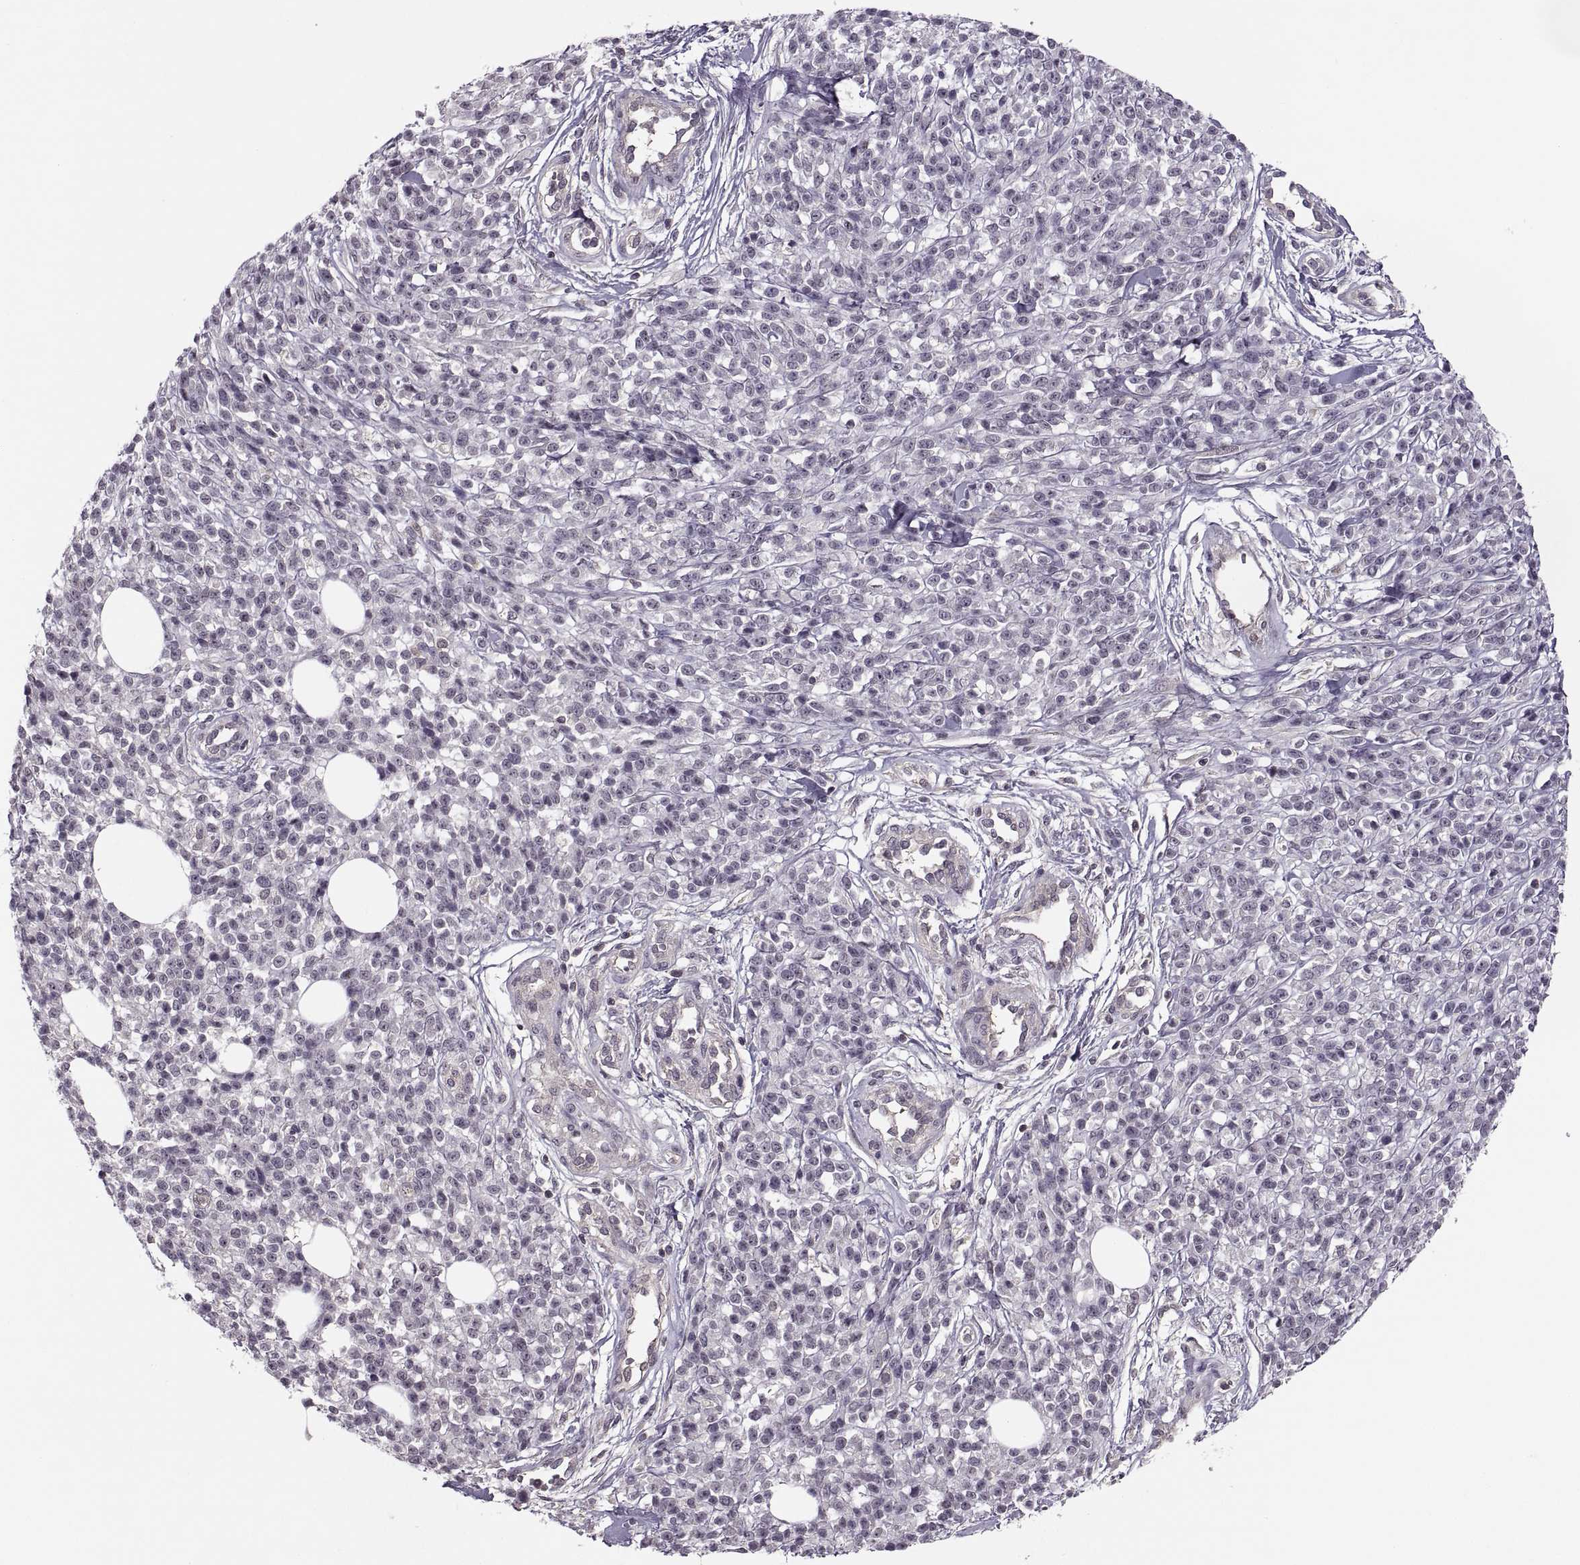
{"staining": {"intensity": "negative", "quantity": "none", "location": "none"}, "tissue": "melanoma", "cell_type": "Tumor cells", "image_type": "cancer", "snomed": [{"axis": "morphology", "description": "Malignant melanoma, NOS"}, {"axis": "topography", "description": "Skin"}, {"axis": "topography", "description": "Skin of trunk"}], "caption": "The immunohistochemistry (IHC) micrograph has no significant staining in tumor cells of malignant melanoma tissue.", "gene": "LUZP2", "patient": {"sex": "male", "age": 74}}